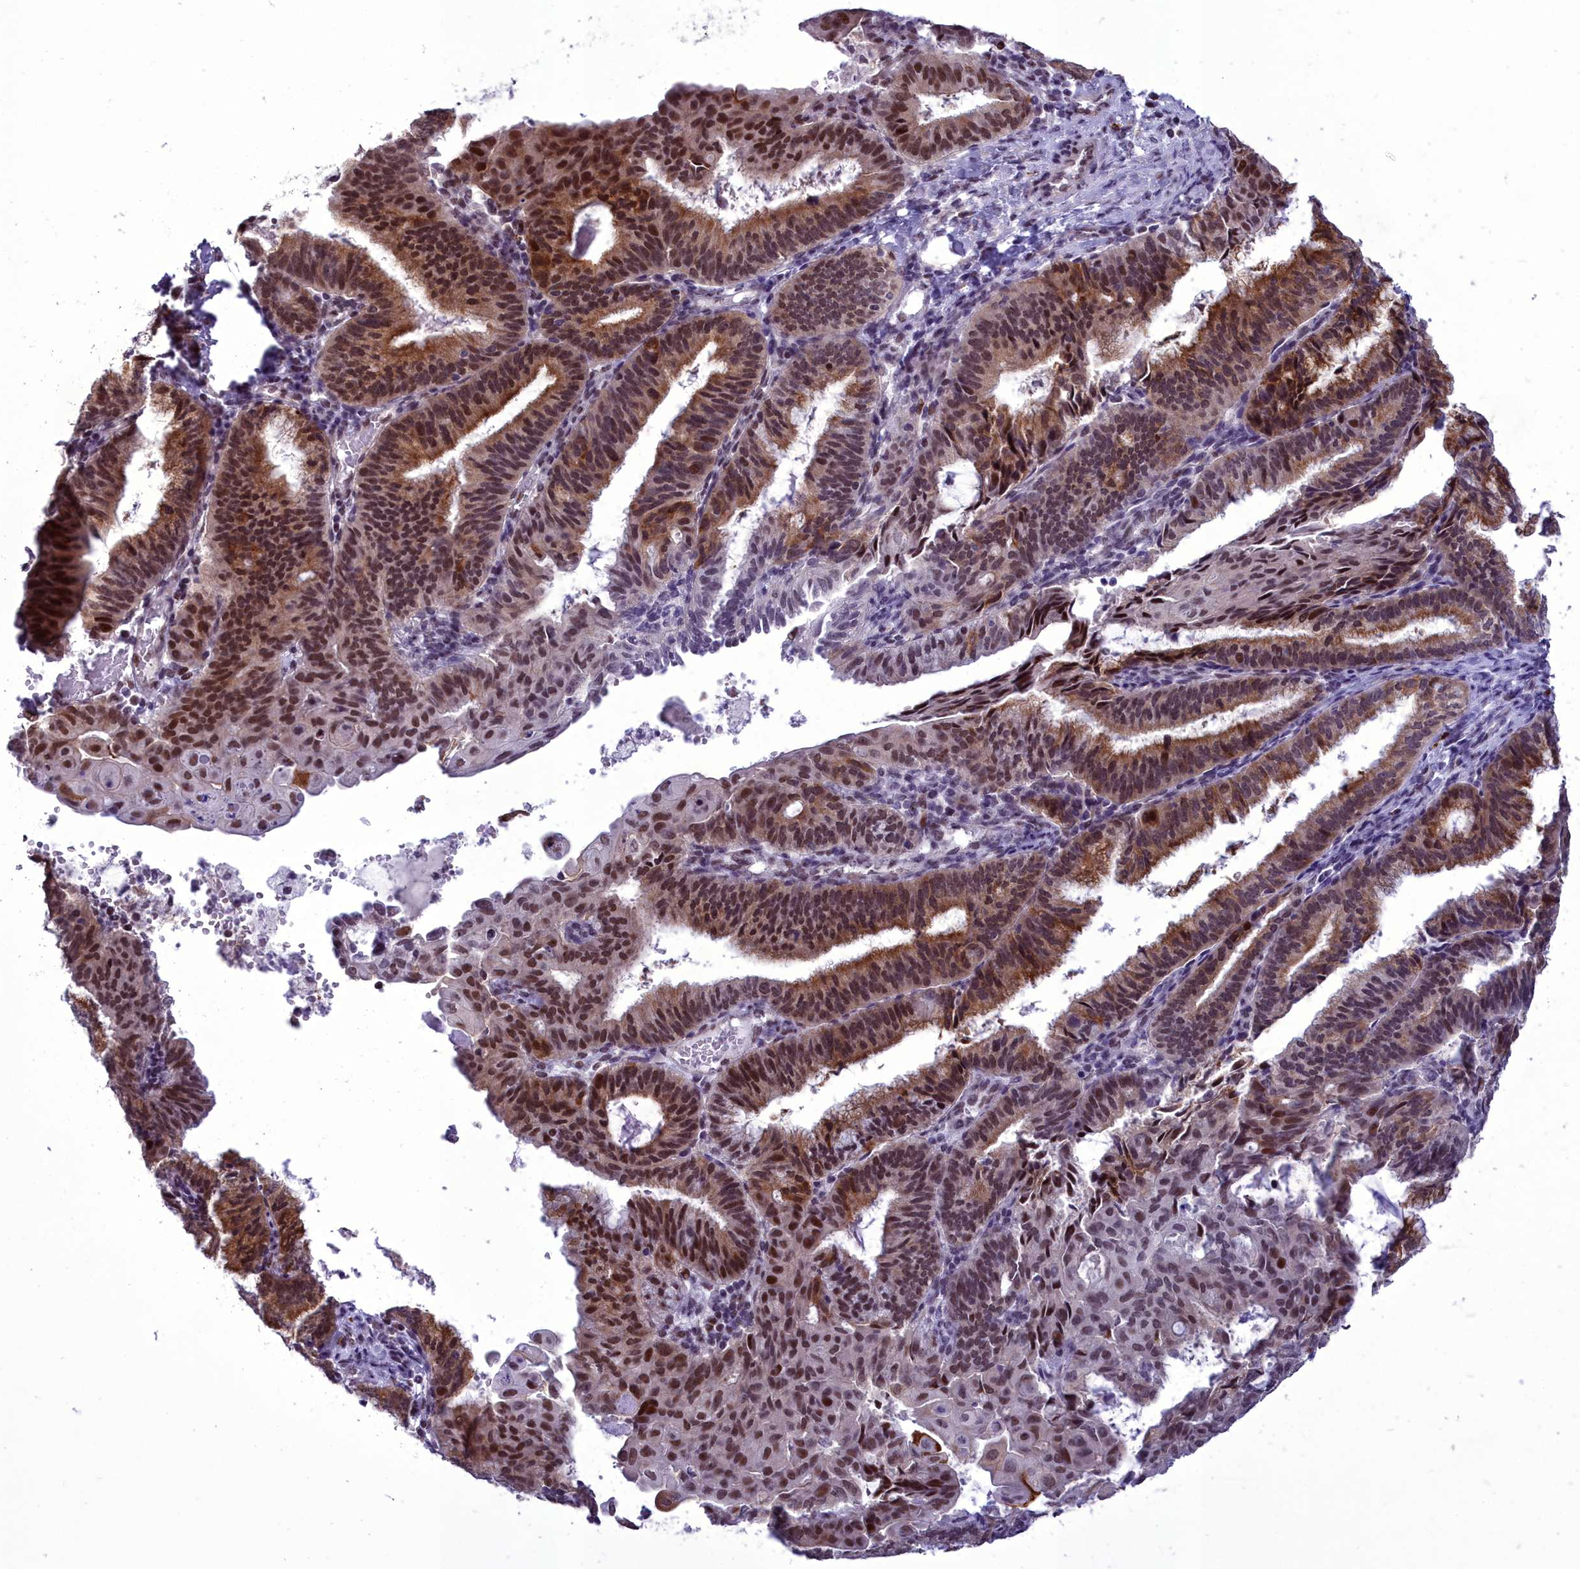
{"staining": {"intensity": "strong", "quantity": ">75%", "location": "cytoplasmic/membranous,nuclear"}, "tissue": "endometrial cancer", "cell_type": "Tumor cells", "image_type": "cancer", "snomed": [{"axis": "morphology", "description": "Adenocarcinoma, NOS"}, {"axis": "topography", "description": "Endometrium"}], "caption": "Immunohistochemical staining of human adenocarcinoma (endometrial) demonstrates high levels of strong cytoplasmic/membranous and nuclear staining in approximately >75% of tumor cells. Immunohistochemistry stains the protein in brown and the nuclei are stained blue.", "gene": "CEACAM19", "patient": {"sex": "female", "age": 49}}